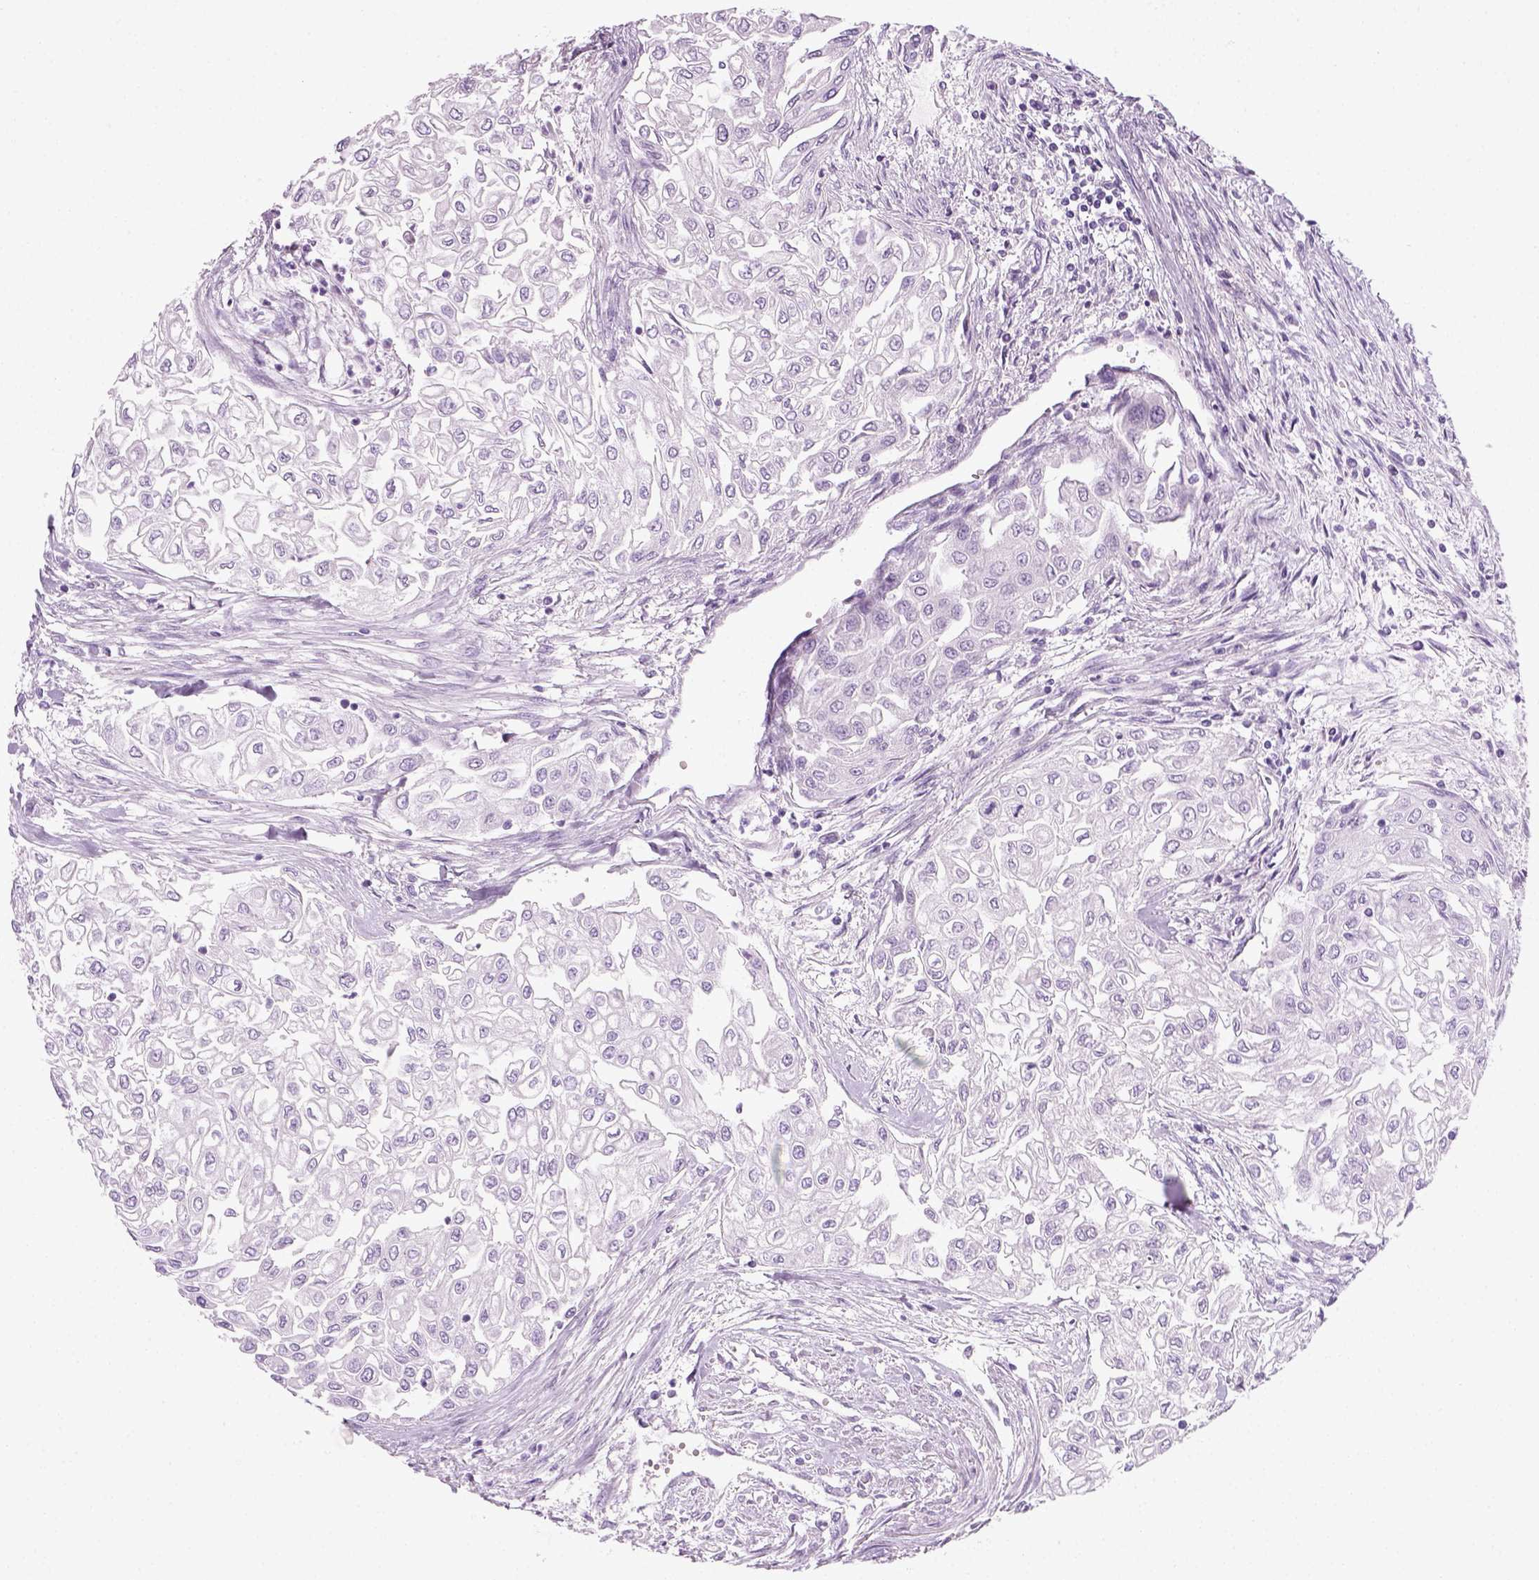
{"staining": {"intensity": "negative", "quantity": "none", "location": "none"}, "tissue": "urothelial cancer", "cell_type": "Tumor cells", "image_type": "cancer", "snomed": [{"axis": "morphology", "description": "Urothelial carcinoma, High grade"}, {"axis": "topography", "description": "Urinary bladder"}], "caption": "Urothelial cancer was stained to show a protein in brown. There is no significant expression in tumor cells. Nuclei are stained in blue.", "gene": "SLC12A5", "patient": {"sex": "male", "age": 62}}